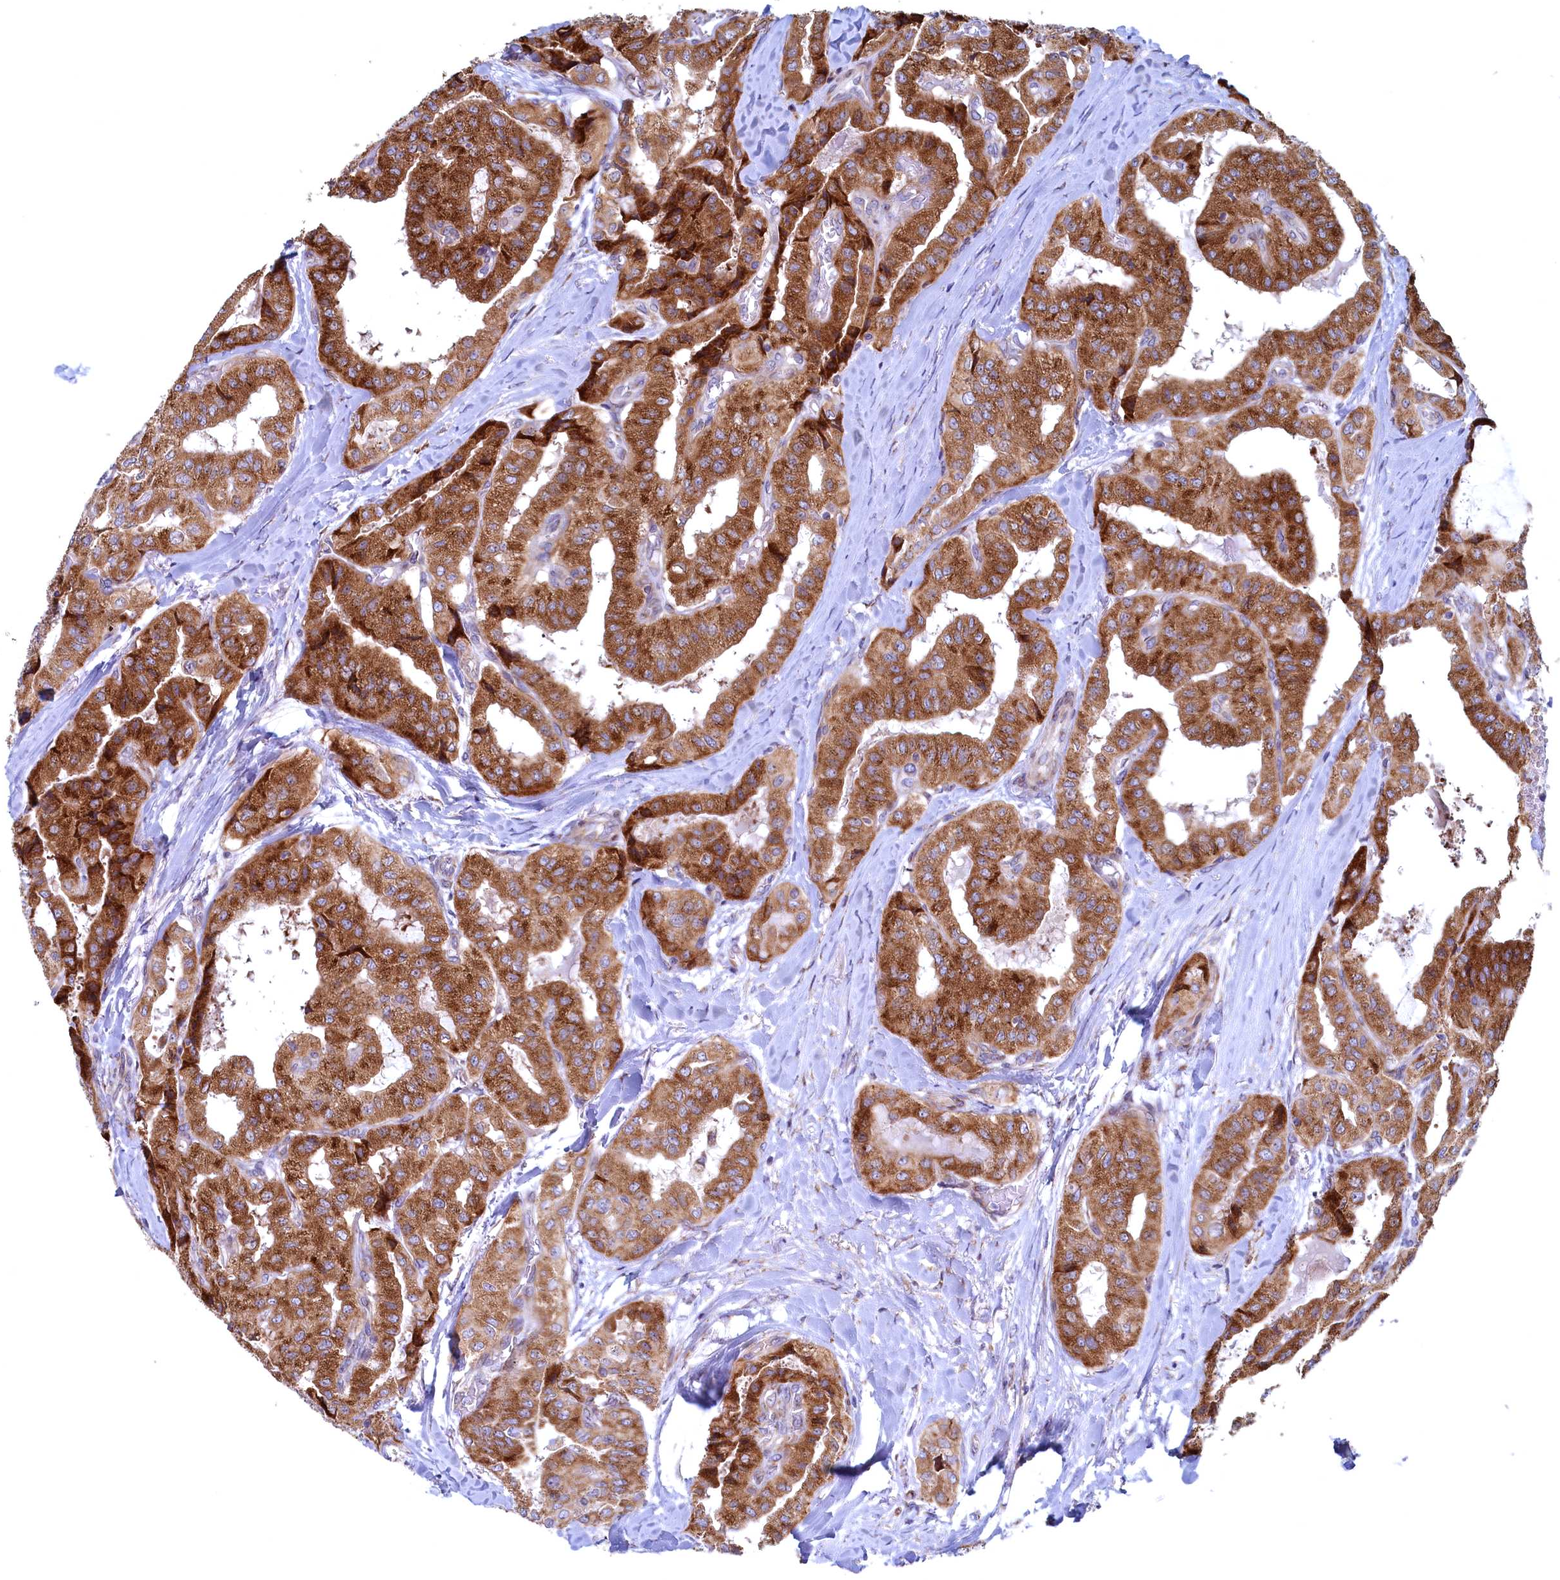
{"staining": {"intensity": "strong", "quantity": ">75%", "location": "cytoplasmic/membranous"}, "tissue": "thyroid cancer", "cell_type": "Tumor cells", "image_type": "cancer", "snomed": [{"axis": "morphology", "description": "Papillary adenocarcinoma, NOS"}, {"axis": "topography", "description": "Thyroid gland"}], "caption": "DAB (3,3'-diaminobenzidine) immunohistochemical staining of thyroid papillary adenocarcinoma displays strong cytoplasmic/membranous protein positivity in approximately >75% of tumor cells.", "gene": "MTFMT", "patient": {"sex": "female", "age": 59}}